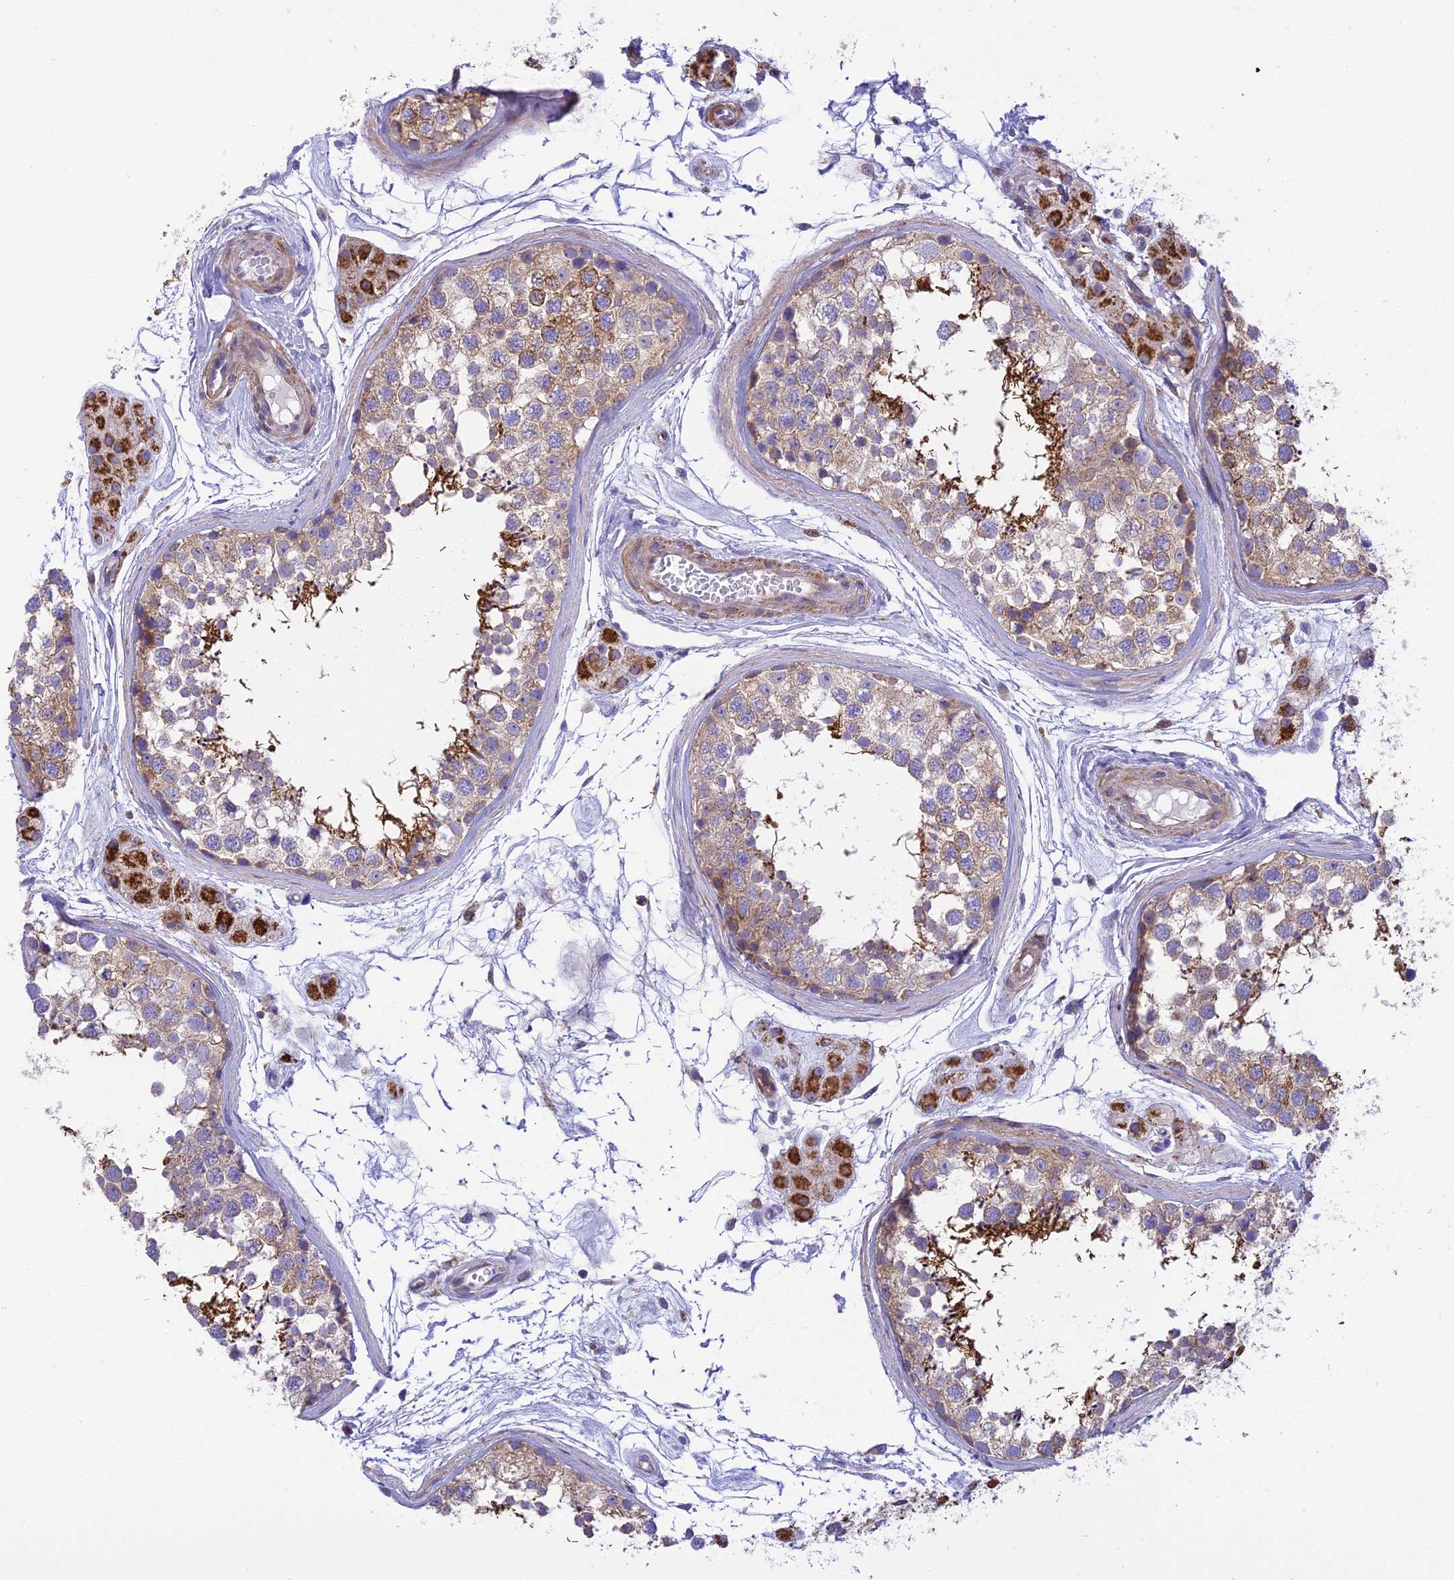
{"staining": {"intensity": "strong", "quantity": "<25%", "location": "cytoplasmic/membranous"}, "tissue": "testis", "cell_type": "Cells in seminiferous ducts", "image_type": "normal", "snomed": [{"axis": "morphology", "description": "Normal tissue, NOS"}, {"axis": "topography", "description": "Testis"}], "caption": "Cells in seminiferous ducts reveal medium levels of strong cytoplasmic/membranous positivity in approximately <25% of cells in unremarkable testis.", "gene": "CORO7", "patient": {"sex": "male", "age": 56}}